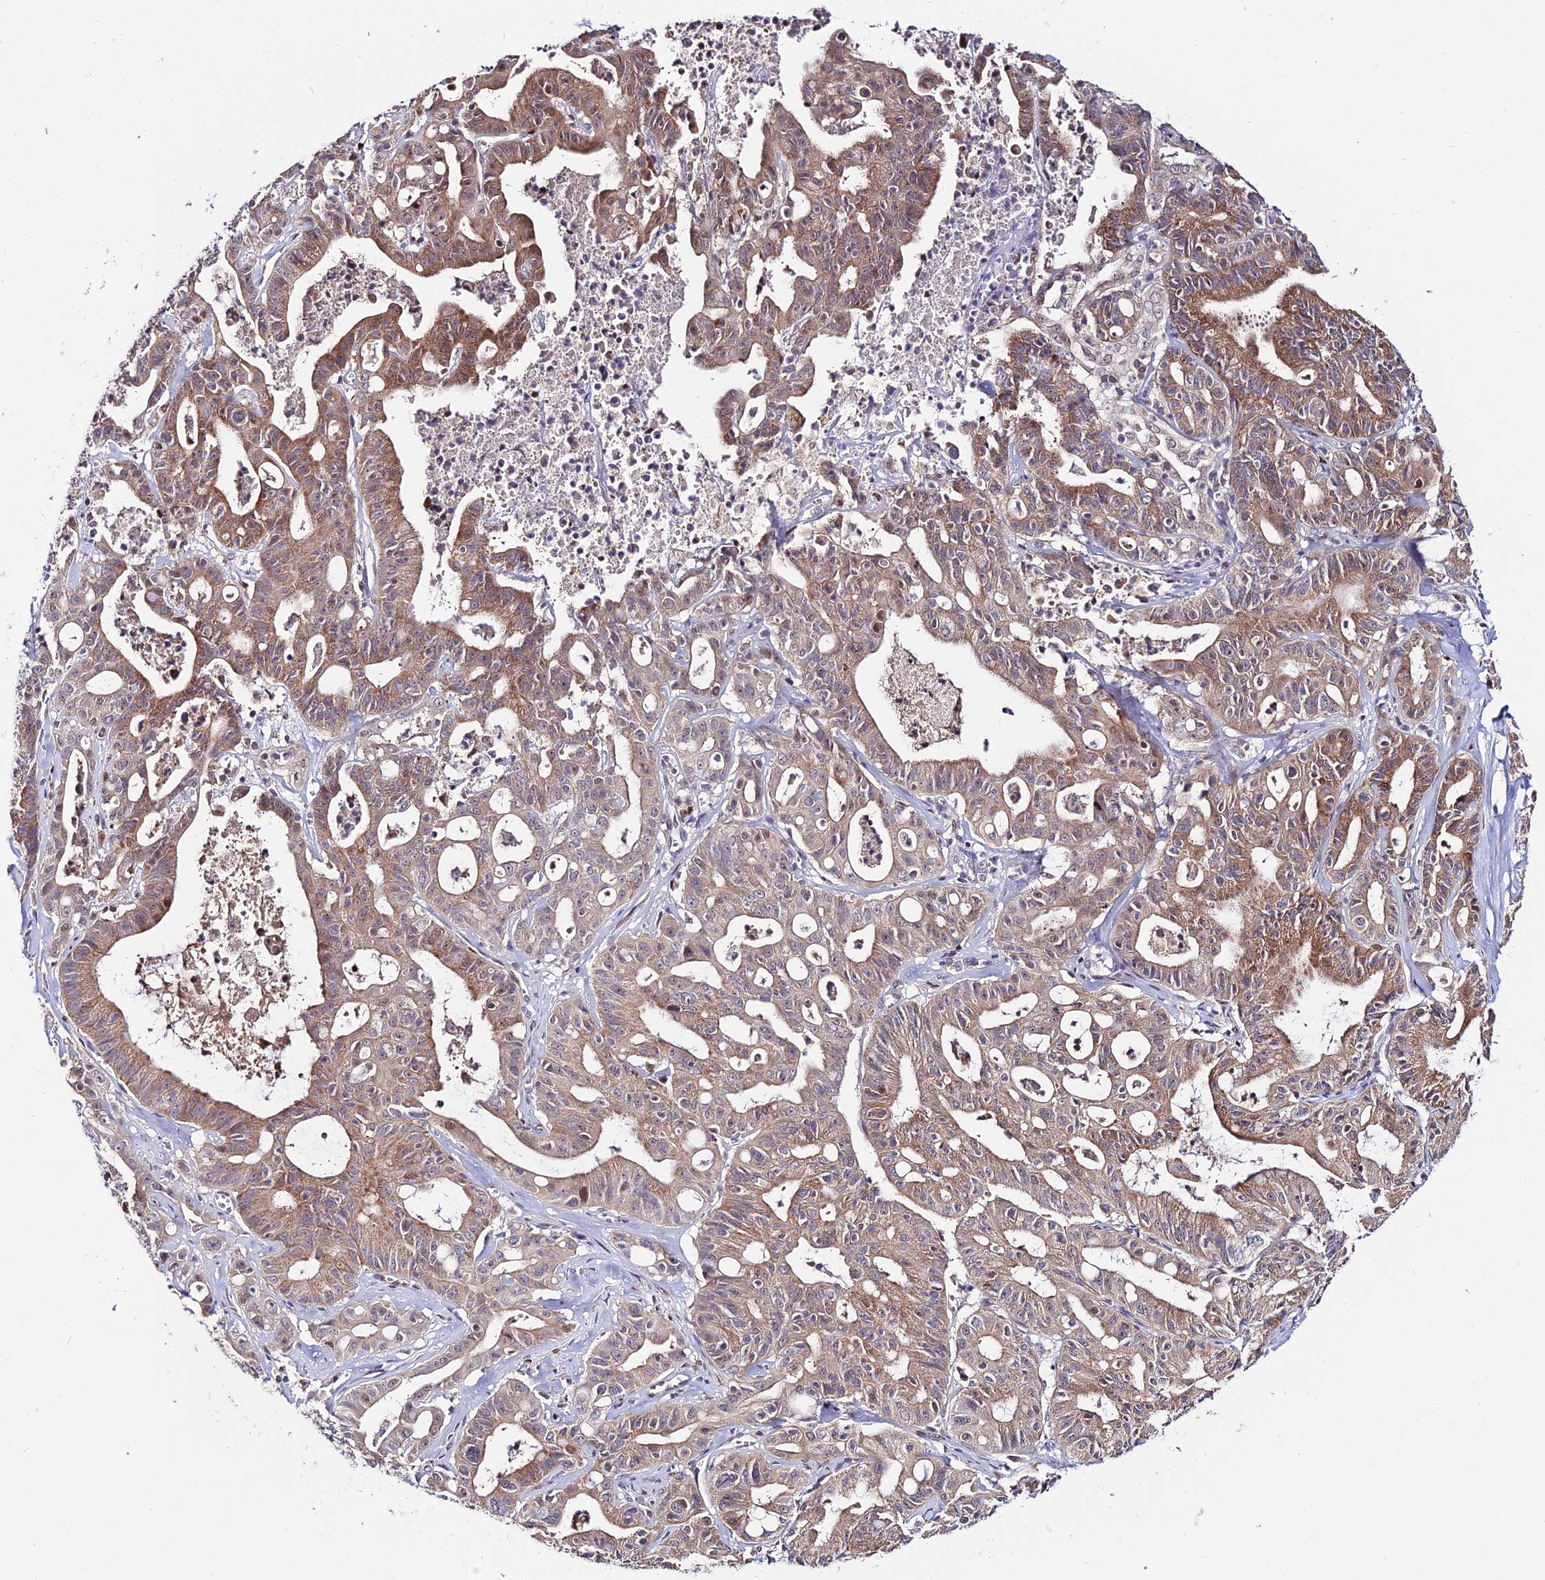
{"staining": {"intensity": "moderate", "quantity": ">75%", "location": "cytoplasmic/membranous"}, "tissue": "ovarian cancer", "cell_type": "Tumor cells", "image_type": "cancer", "snomed": [{"axis": "morphology", "description": "Cystadenocarcinoma, mucinous, NOS"}, {"axis": "topography", "description": "Ovary"}], "caption": "Immunohistochemistry of mucinous cystadenocarcinoma (ovarian) displays medium levels of moderate cytoplasmic/membranous staining in about >75% of tumor cells.", "gene": "CIB3", "patient": {"sex": "female", "age": 70}}